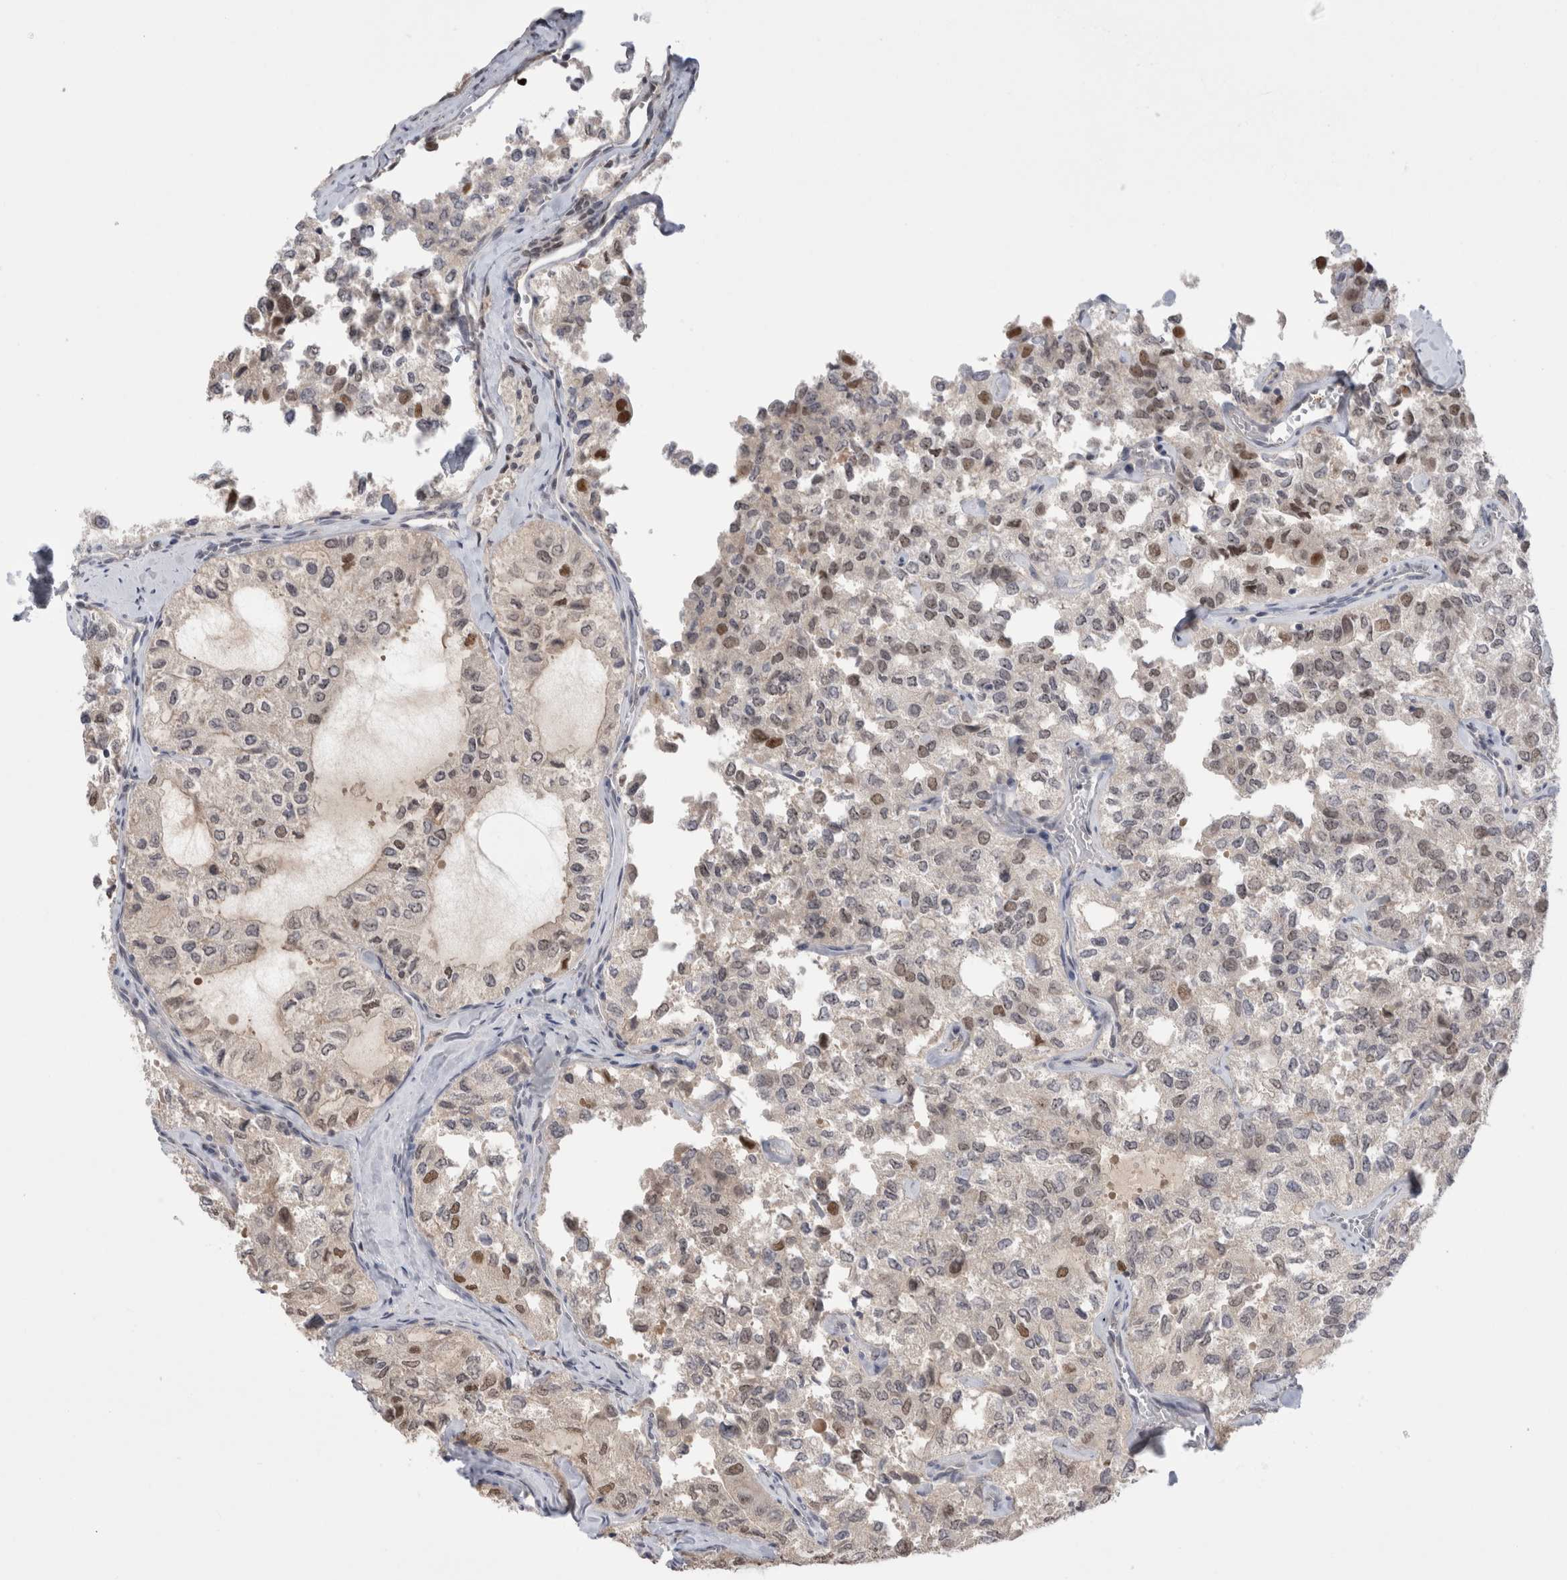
{"staining": {"intensity": "moderate", "quantity": "25%-75%", "location": "nuclear"}, "tissue": "thyroid cancer", "cell_type": "Tumor cells", "image_type": "cancer", "snomed": [{"axis": "morphology", "description": "Follicular adenoma carcinoma, NOS"}, {"axis": "topography", "description": "Thyroid gland"}], "caption": "Immunohistochemical staining of human follicular adenoma carcinoma (thyroid) shows medium levels of moderate nuclear protein staining in approximately 25%-75% of tumor cells.", "gene": "ZNF24", "patient": {"sex": "male", "age": 75}}